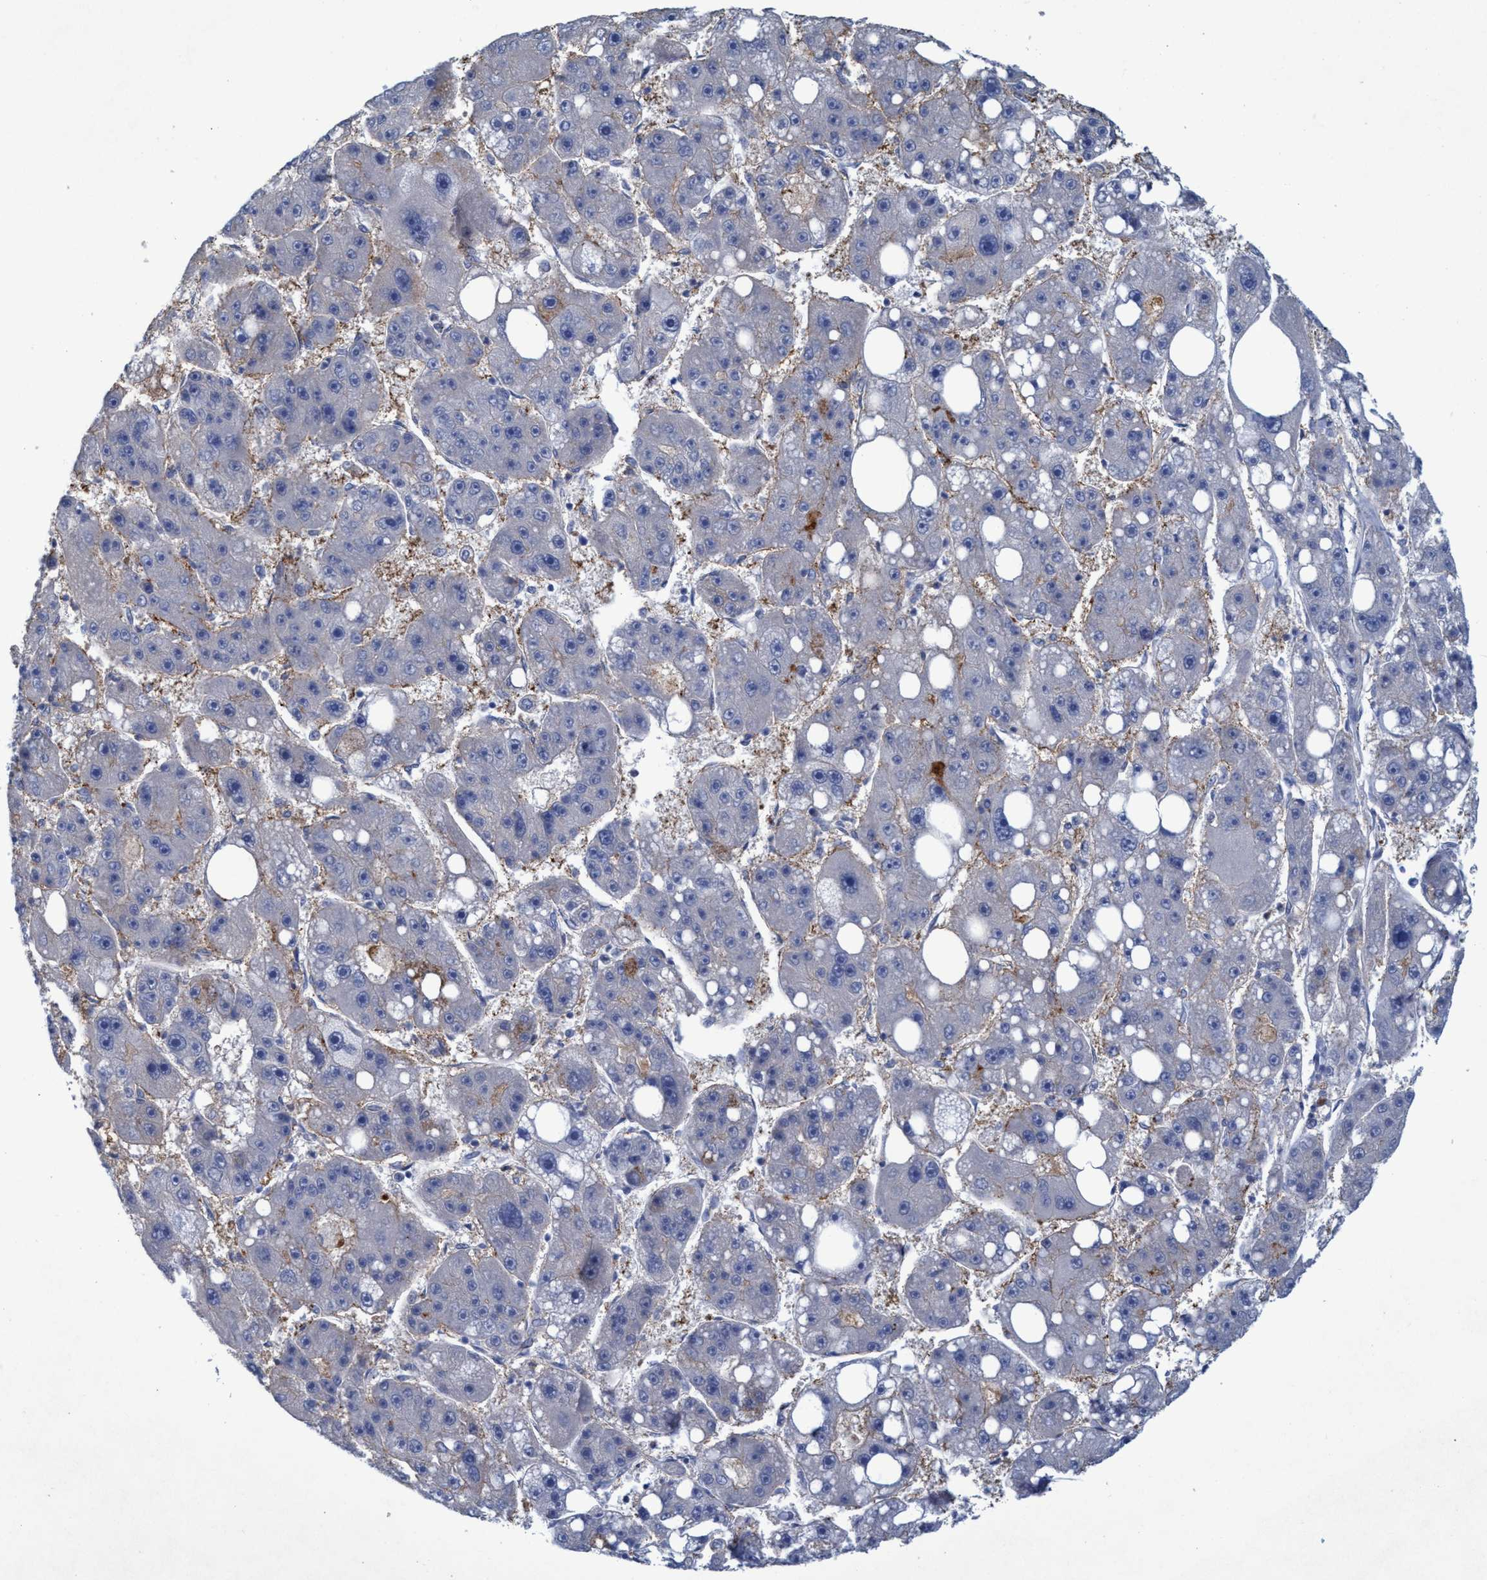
{"staining": {"intensity": "negative", "quantity": "none", "location": "none"}, "tissue": "liver cancer", "cell_type": "Tumor cells", "image_type": "cancer", "snomed": [{"axis": "morphology", "description": "Carcinoma, Hepatocellular, NOS"}, {"axis": "topography", "description": "Liver"}], "caption": "Immunohistochemistry (IHC) micrograph of neoplastic tissue: human hepatocellular carcinoma (liver) stained with DAB (3,3'-diaminobenzidine) demonstrates no significant protein expression in tumor cells.", "gene": "SLC43A2", "patient": {"sex": "female", "age": 61}}